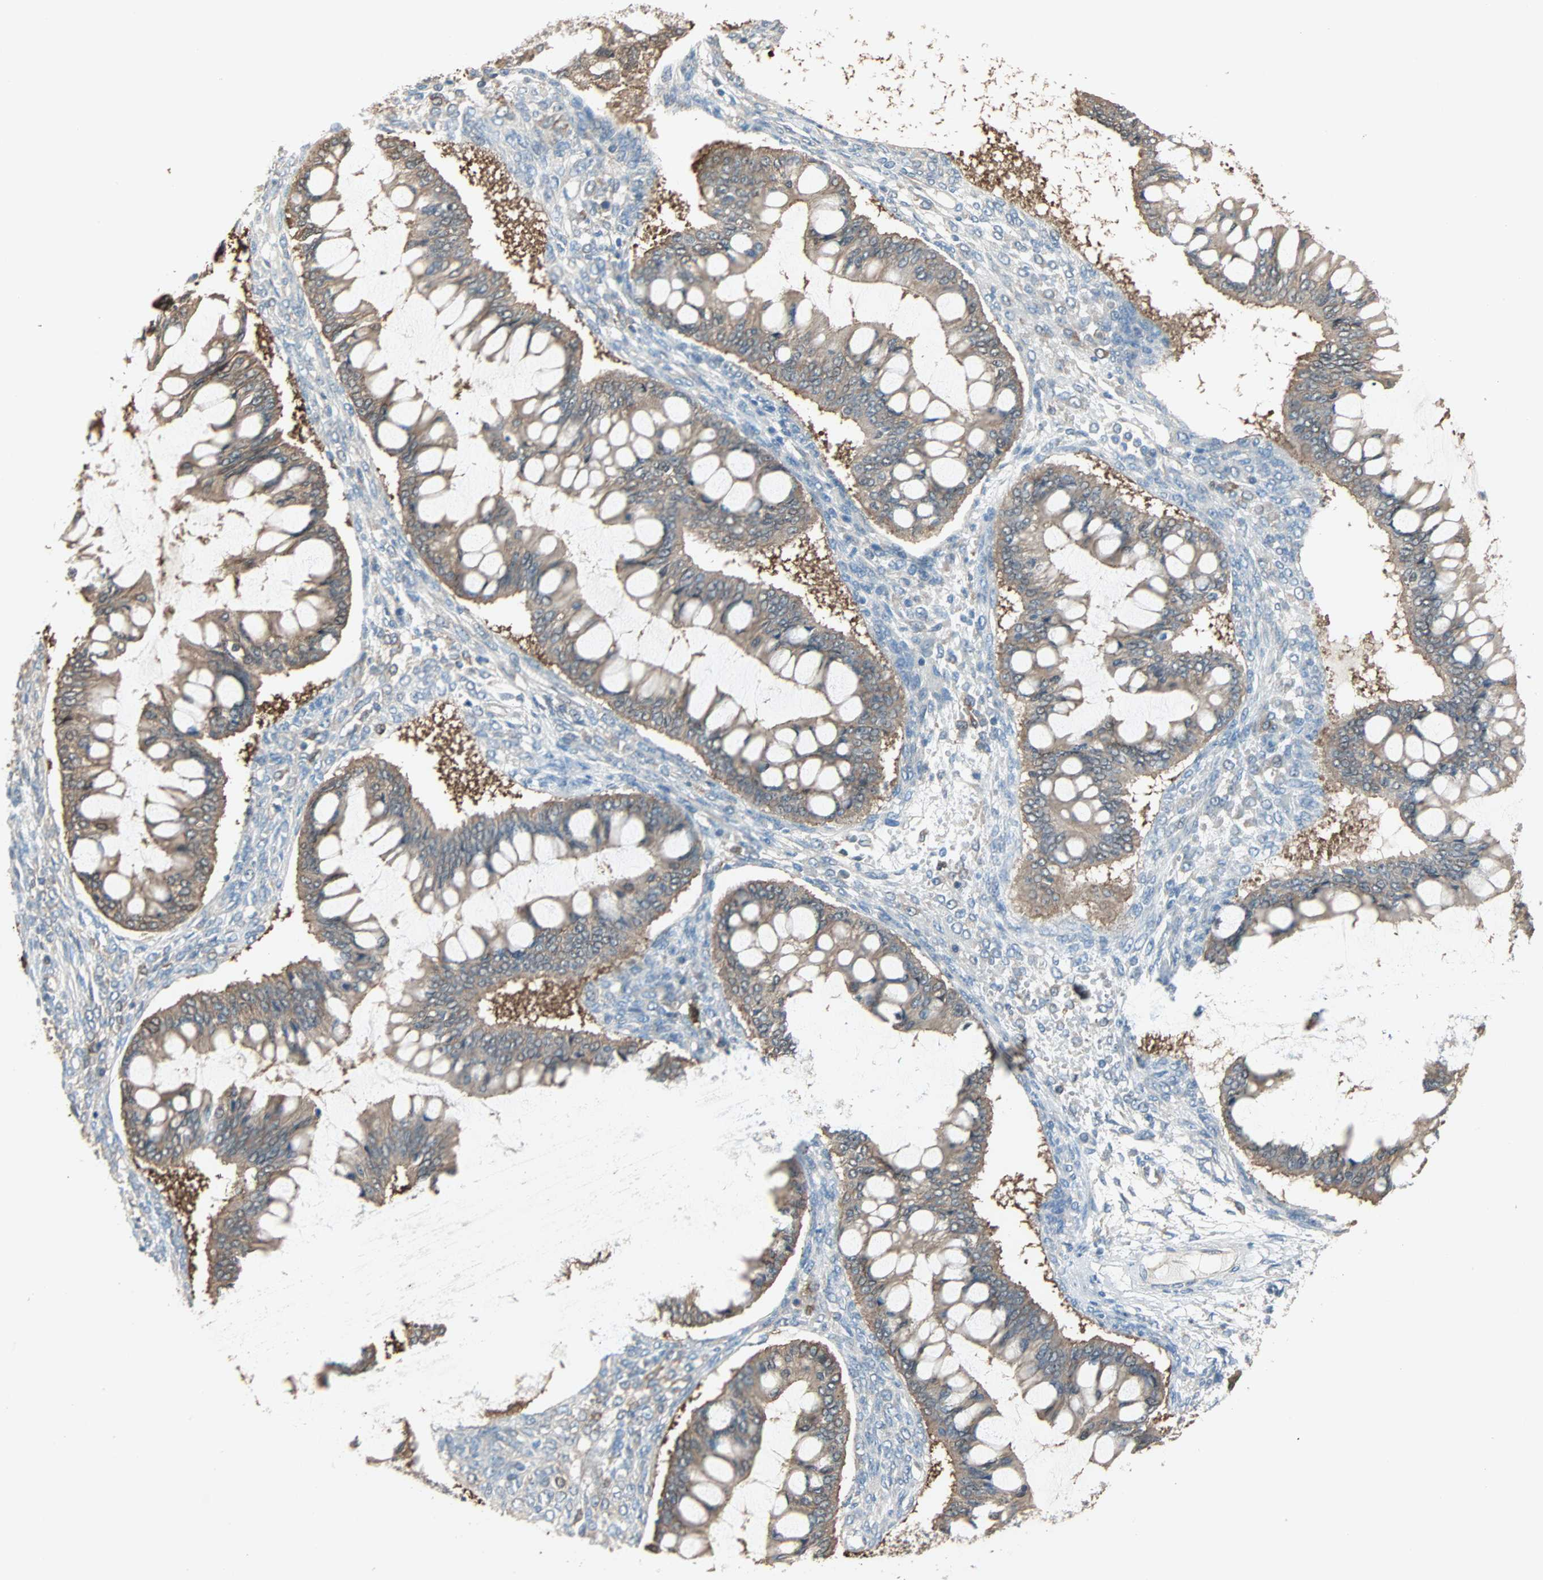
{"staining": {"intensity": "moderate", "quantity": ">75%", "location": "cytoplasmic/membranous"}, "tissue": "ovarian cancer", "cell_type": "Tumor cells", "image_type": "cancer", "snomed": [{"axis": "morphology", "description": "Cystadenocarcinoma, mucinous, NOS"}, {"axis": "topography", "description": "Ovary"}], "caption": "Ovarian cancer stained with DAB immunohistochemistry demonstrates medium levels of moderate cytoplasmic/membranous positivity in approximately >75% of tumor cells. (brown staining indicates protein expression, while blue staining denotes nuclei).", "gene": "PRDX1", "patient": {"sex": "female", "age": 73}}